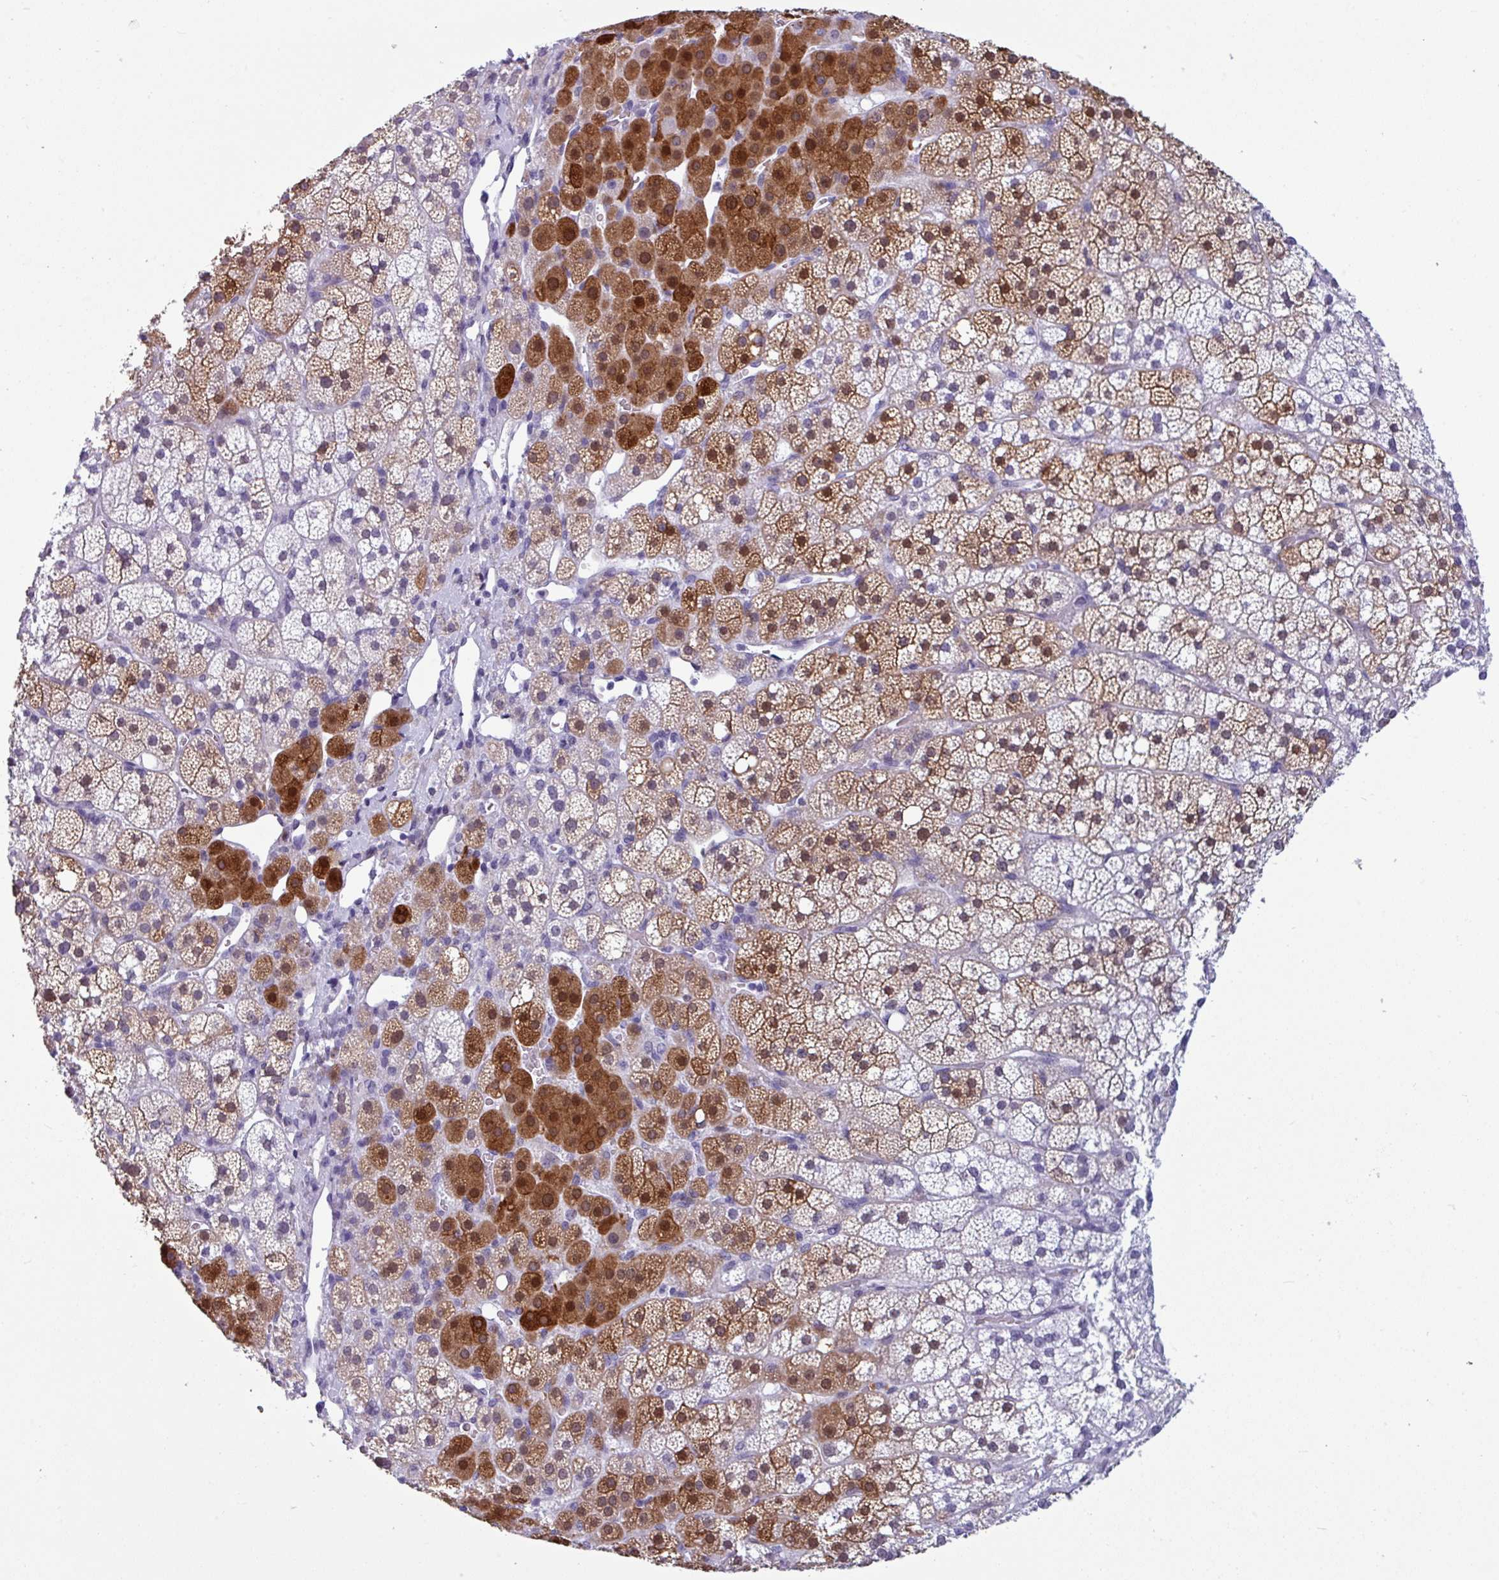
{"staining": {"intensity": "strong", "quantity": "25%-75%", "location": "cytoplasmic/membranous,nuclear"}, "tissue": "adrenal gland", "cell_type": "Glandular cells", "image_type": "normal", "snomed": [{"axis": "morphology", "description": "Normal tissue, NOS"}, {"axis": "topography", "description": "Adrenal gland"}], "caption": "The histopathology image shows immunohistochemical staining of unremarkable adrenal gland. There is strong cytoplasmic/membranous,nuclear expression is present in approximately 25%-75% of glandular cells. (Brightfield microscopy of DAB IHC at high magnification).", "gene": "SRGAP1", "patient": {"sex": "male", "age": 53}}